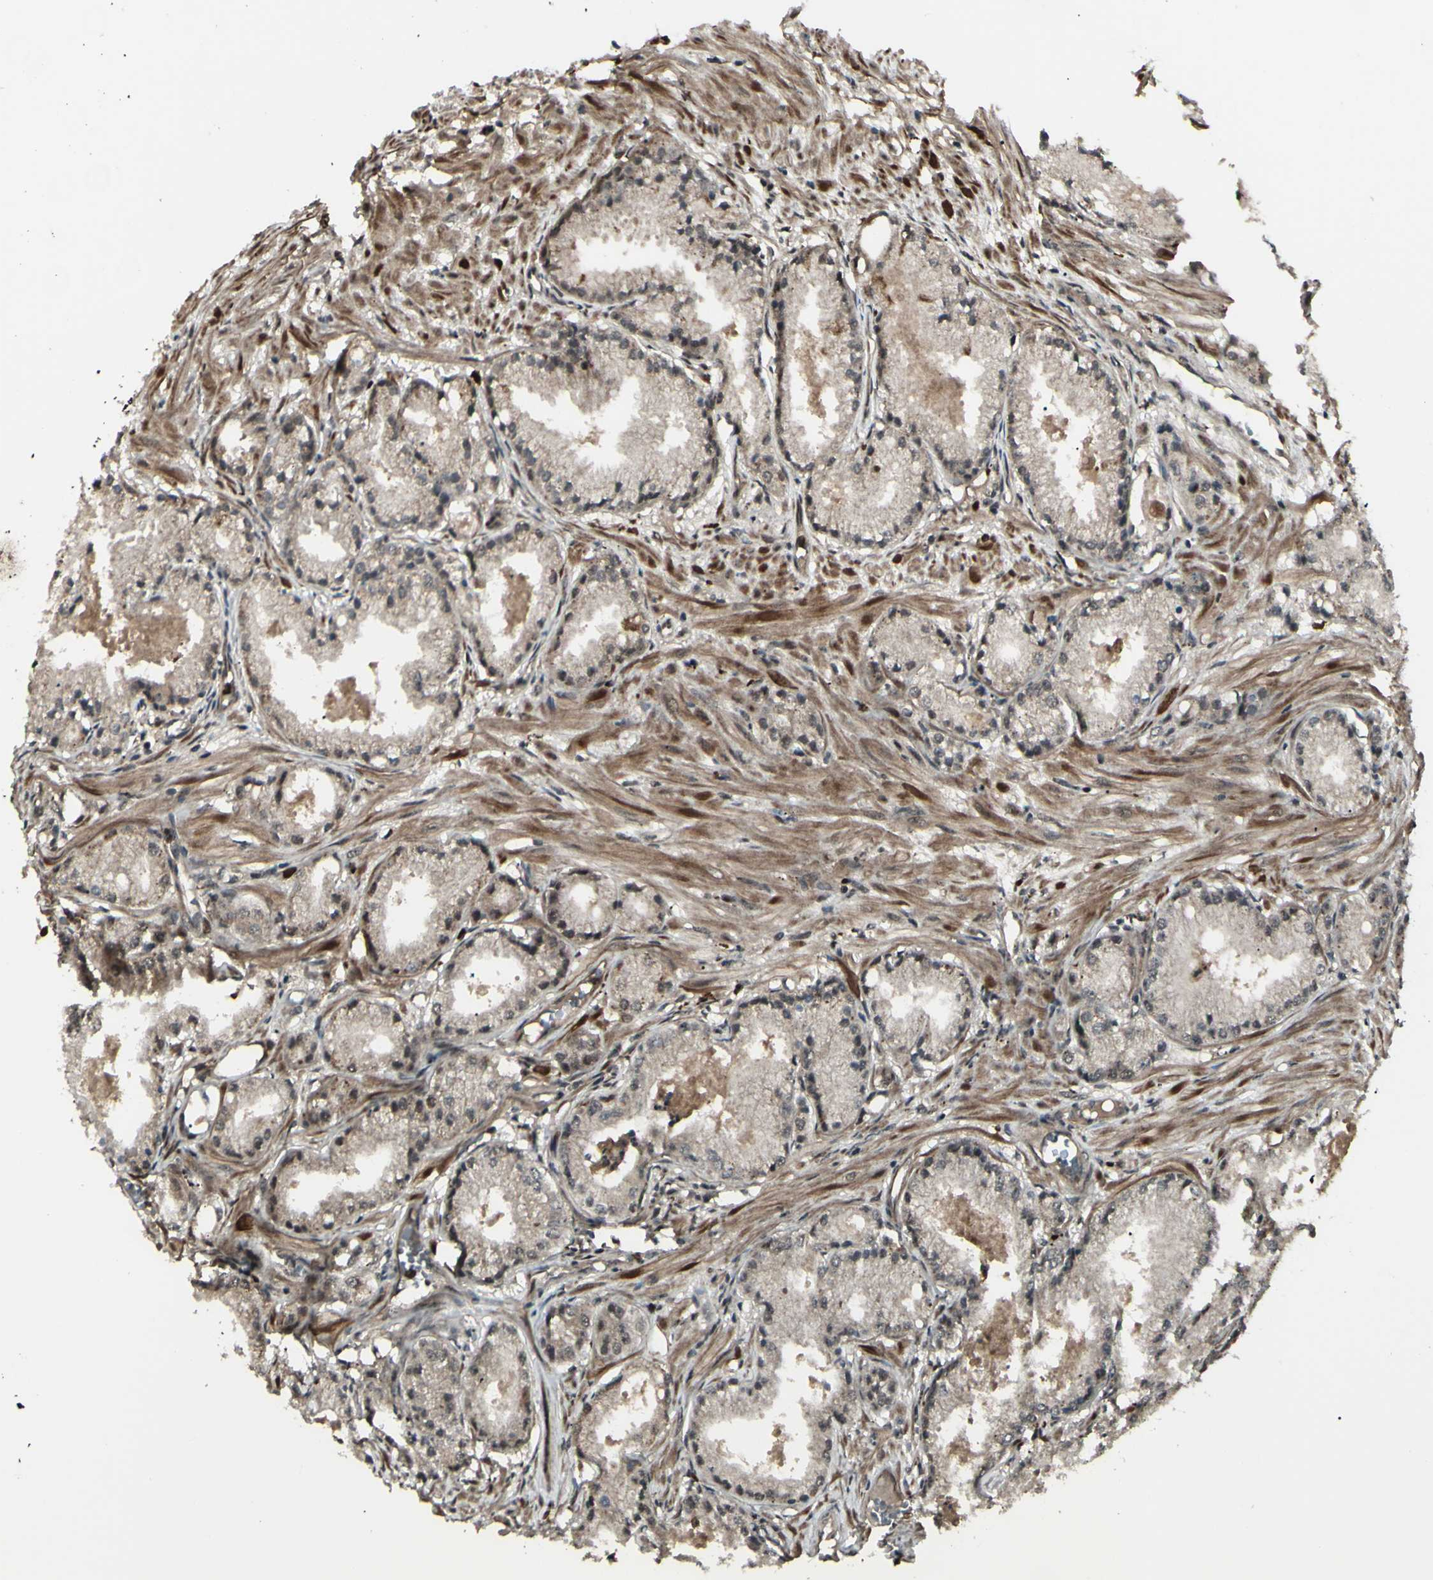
{"staining": {"intensity": "strong", "quantity": ">75%", "location": "cytoplasmic/membranous,nuclear"}, "tissue": "prostate cancer", "cell_type": "Tumor cells", "image_type": "cancer", "snomed": [{"axis": "morphology", "description": "Adenocarcinoma, Low grade"}, {"axis": "topography", "description": "Prostate"}], "caption": "Prostate cancer was stained to show a protein in brown. There is high levels of strong cytoplasmic/membranous and nuclear staining in about >75% of tumor cells.", "gene": "MLF2", "patient": {"sex": "male", "age": 72}}